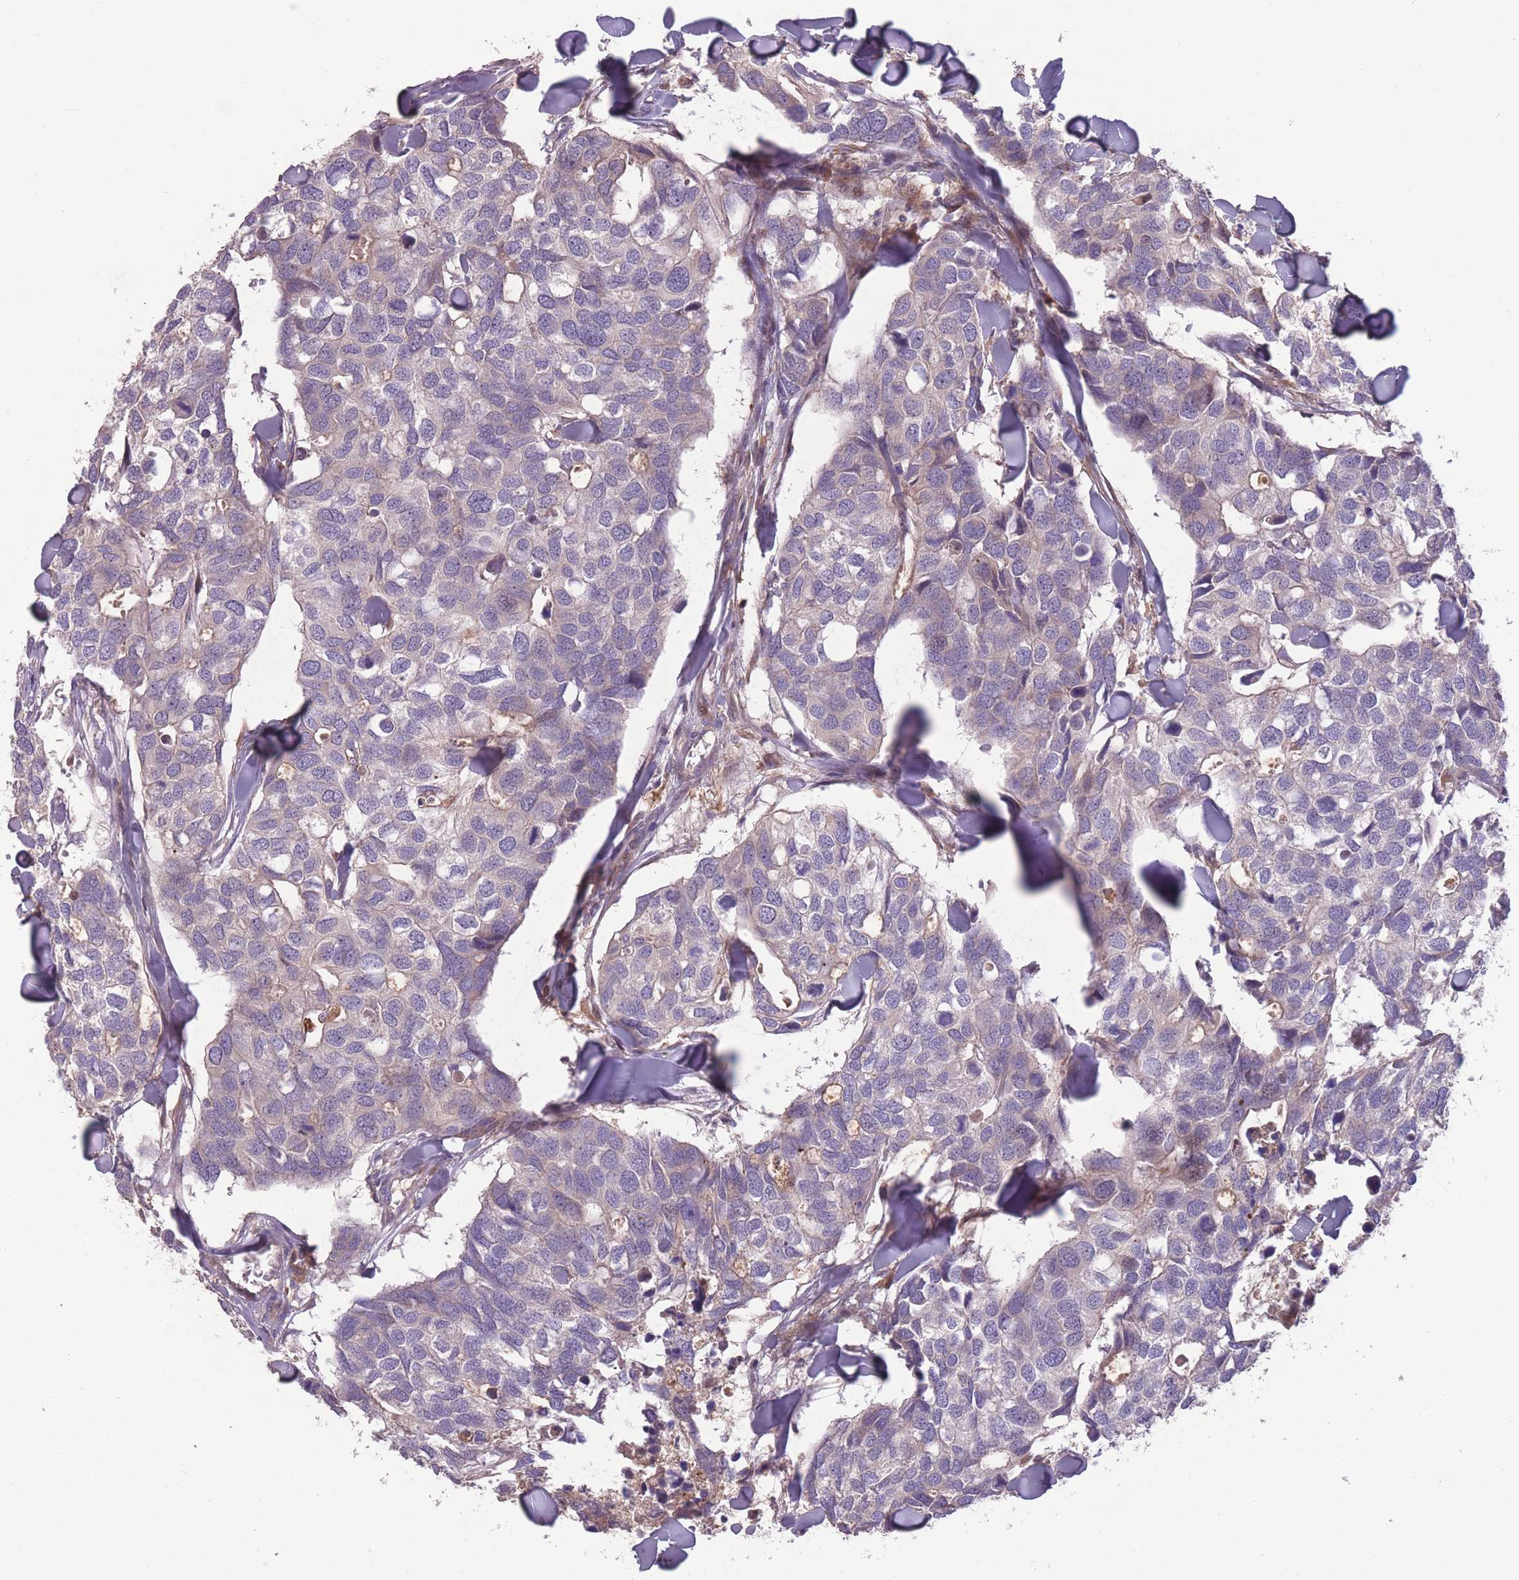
{"staining": {"intensity": "negative", "quantity": "none", "location": "none"}, "tissue": "breast cancer", "cell_type": "Tumor cells", "image_type": "cancer", "snomed": [{"axis": "morphology", "description": "Duct carcinoma"}, {"axis": "topography", "description": "Breast"}], "caption": "There is no significant positivity in tumor cells of breast cancer (infiltrating ductal carcinoma).", "gene": "OR2V2", "patient": {"sex": "female", "age": 83}}